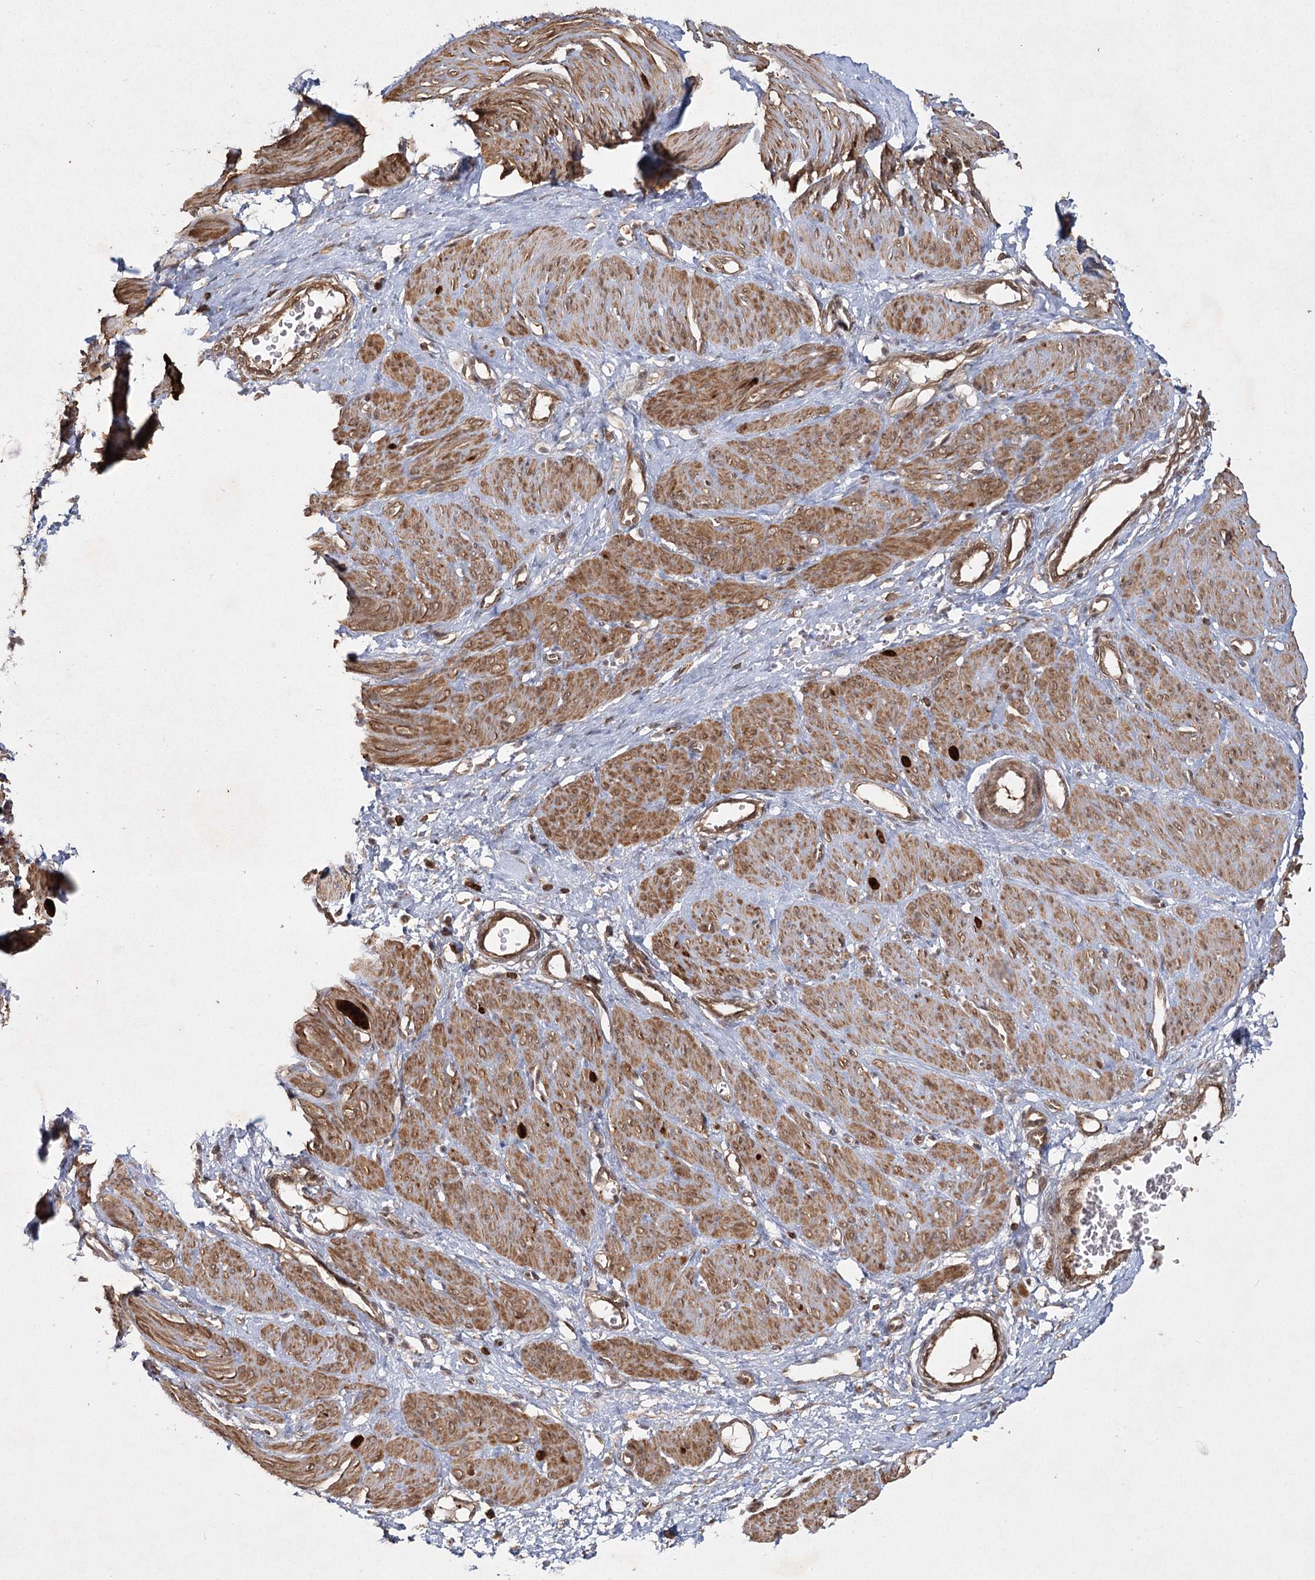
{"staining": {"intensity": "moderate", "quantity": ">75%", "location": "cytoplasmic/membranous"}, "tissue": "smooth muscle", "cell_type": "Smooth muscle cells", "image_type": "normal", "snomed": [{"axis": "morphology", "description": "Normal tissue, NOS"}, {"axis": "topography", "description": "Endometrium"}], "caption": "Moderate cytoplasmic/membranous protein positivity is identified in approximately >75% of smooth muscle cells in smooth muscle. Using DAB (3,3'-diaminobenzidine) (brown) and hematoxylin (blue) stains, captured at high magnification using brightfield microscopy.", "gene": "MDFIC", "patient": {"sex": "female", "age": 33}}